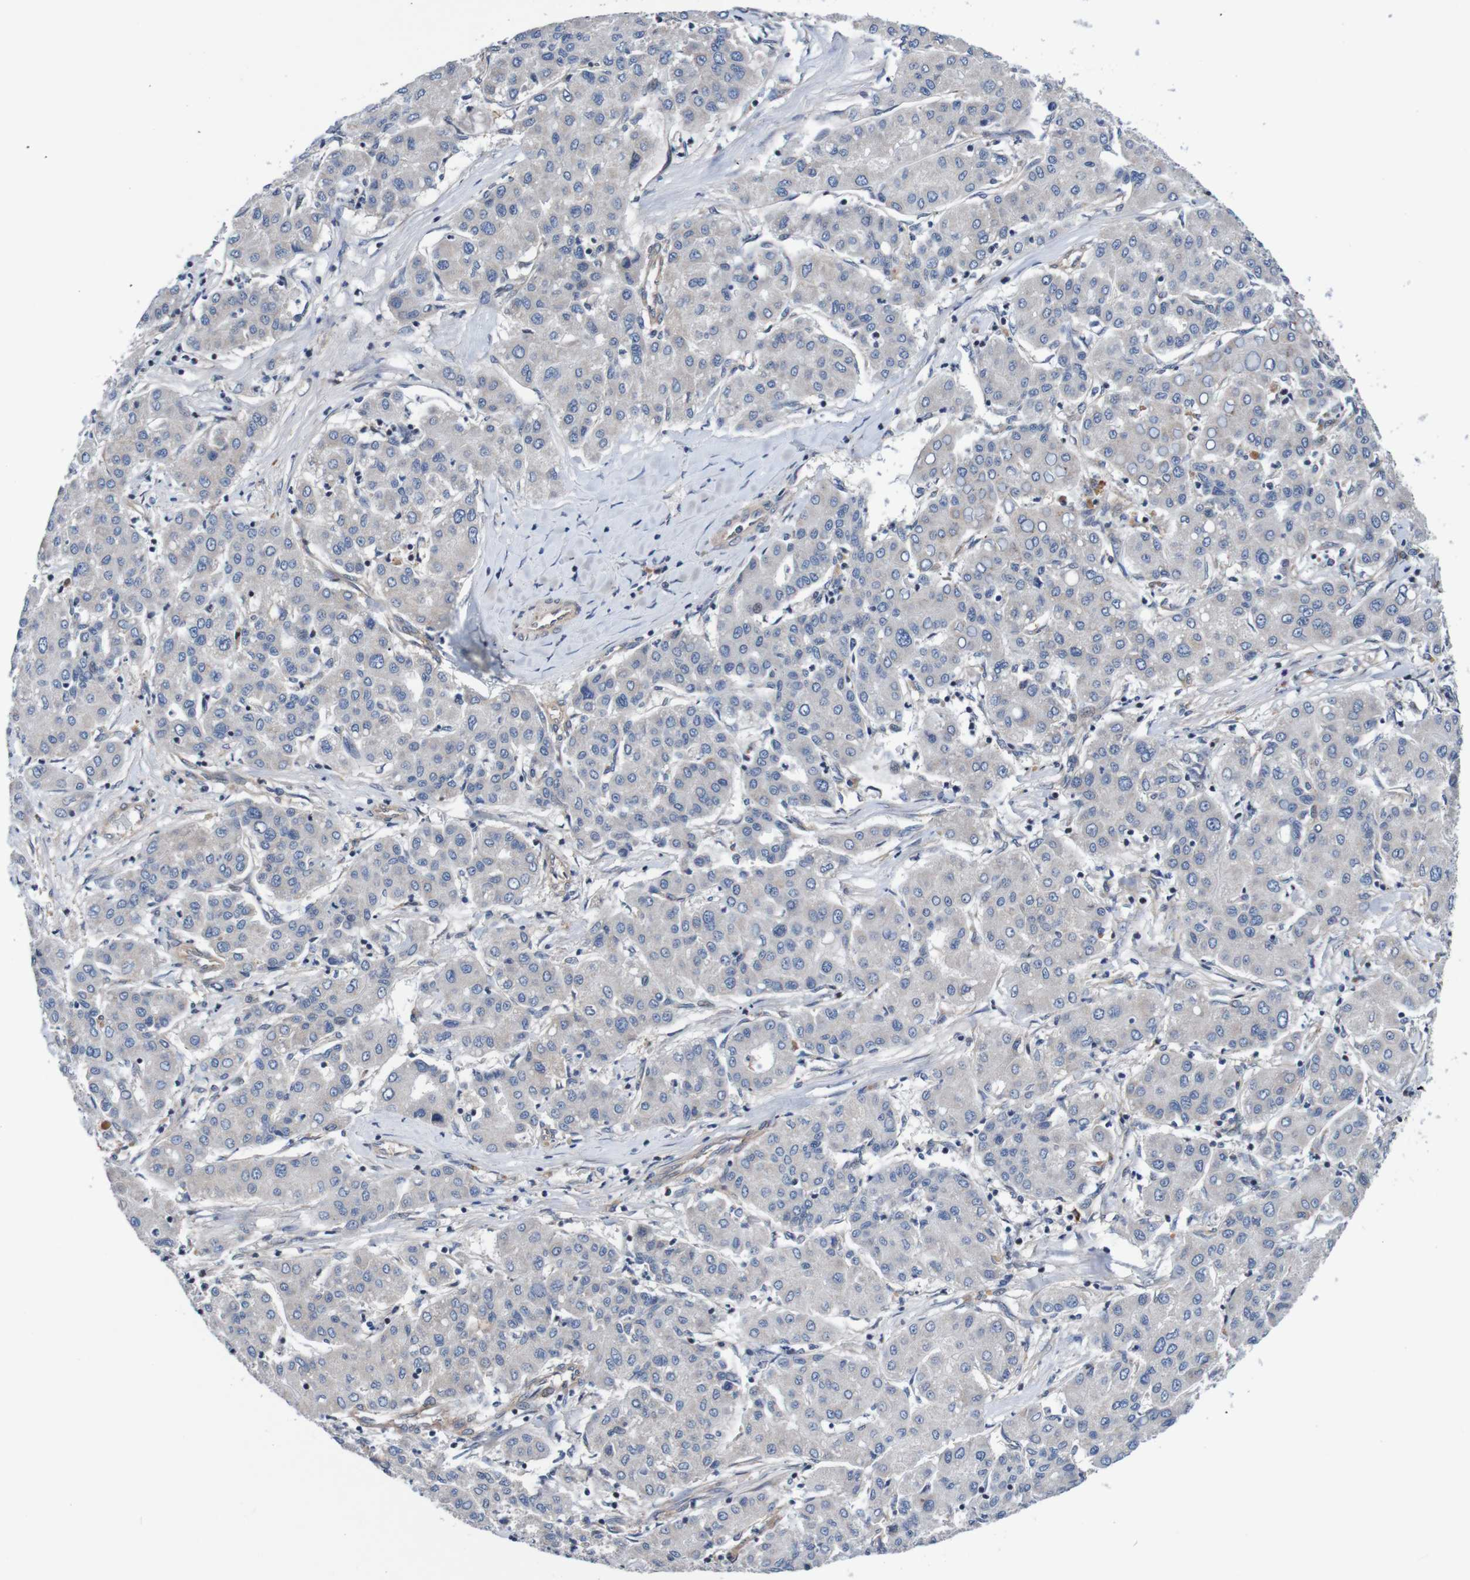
{"staining": {"intensity": "negative", "quantity": "none", "location": "none"}, "tissue": "liver cancer", "cell_type": "Tumor cells", "image_type": "cancer", "snomed": [{"axis": "morphology", "description": "Carcinoma, Hepatocellular, NOS"}, {"axis": "topography", "description": "Liver"}], "caption": "IHC image of human hepatocellular carcinoma (liver) stained for a protein (brown), which reveals no positivity in tumor cells.", "gene": "CPED1", "patient": {"sex": "male", "age": 65}}